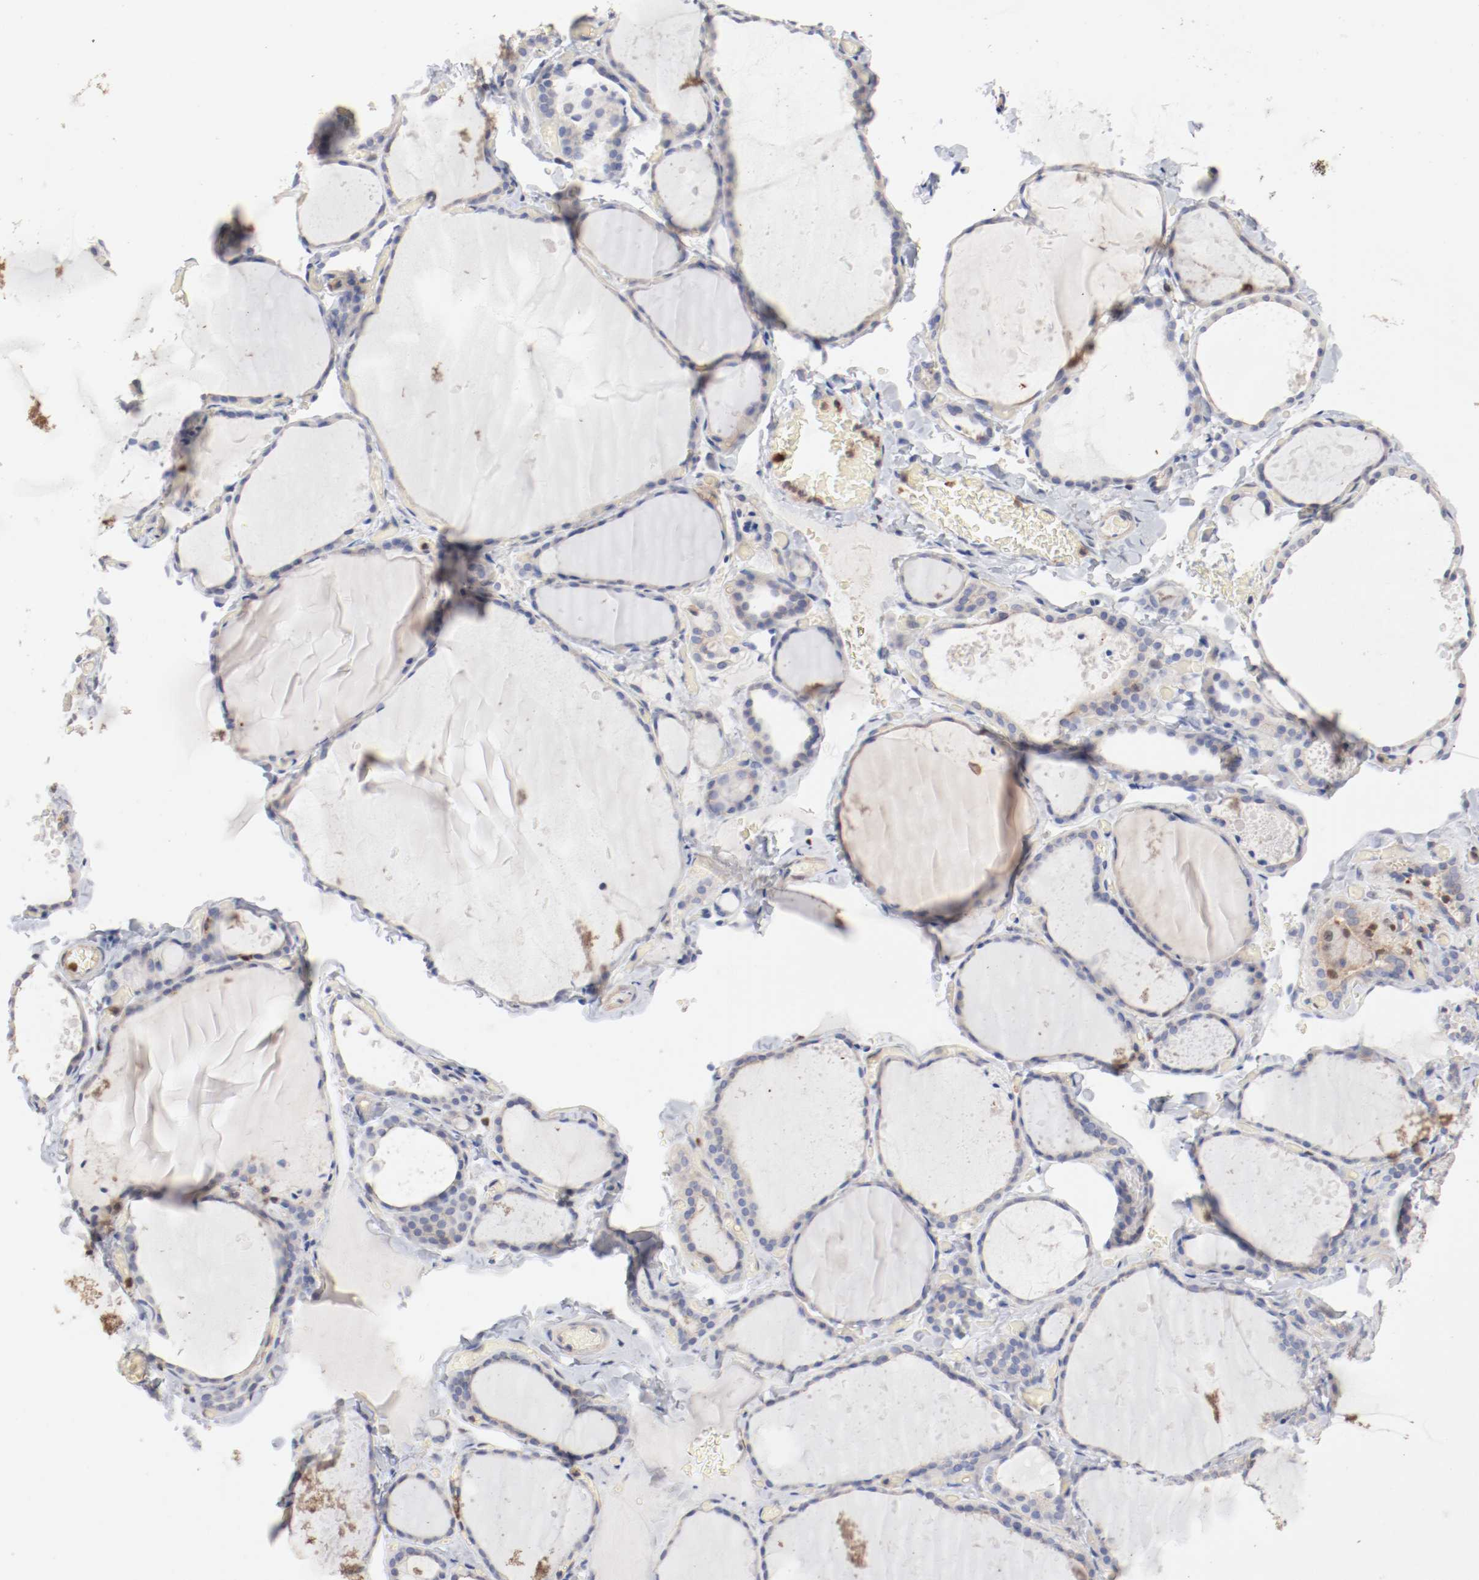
{"staining": {"intensity": "negative", "quantity": "none", "location": "none"}, "tissue": "thyroid gland", "cell_type": "Glandular cells", "image_type": "normal", "snomed": [{"axis": "morphology", "description": "Normal tissue, NOS"}, {"axis": "topography", "description": "Thyroid gland"}], "caption": "This is a photomicrograph of IHC staining of normal thyroid gland, which shows no expression in glandular cells. (DAB IHC with hematoxylin counter stain).", "gene": "ARHGEF6", "patient": {"sex": "female", "age": 22}}